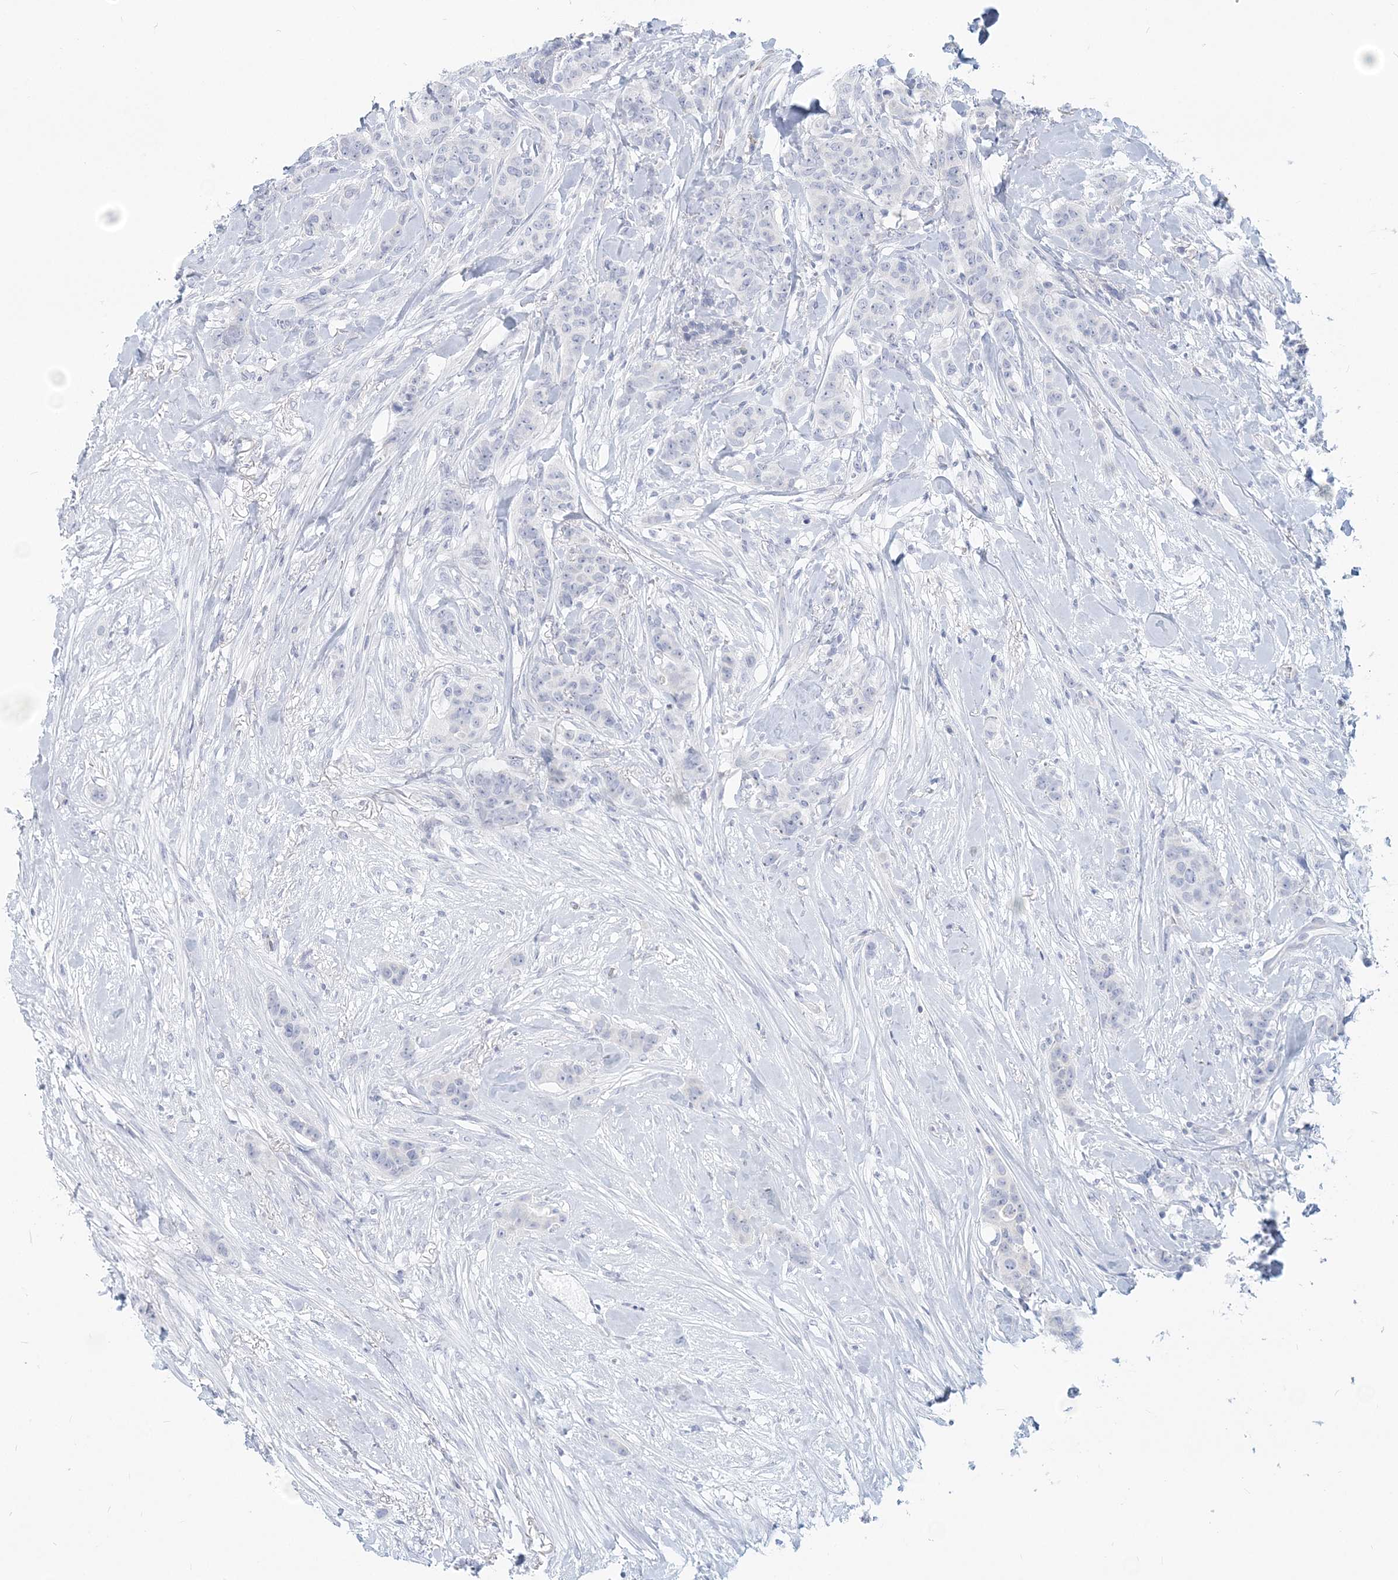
{"staining": {"intensity": "negative", "quantity": "none", "location": "none"}, "tissue": "breast cancer", "cell_type": "Tumor cells", "image_type": "cancer", "snomed": [{"axis": "morphology", "description": "Duct carcinoma"}, {"axis": "topography", "description": "Breast"}], "caption": "Breast invasive ductal carcinoma stained for a protein using immunohistochemistry (IHC) reveals no staining tumor cells.", "gene": "CSN1S1", "patient": {"sex": "female", "age": 40}}